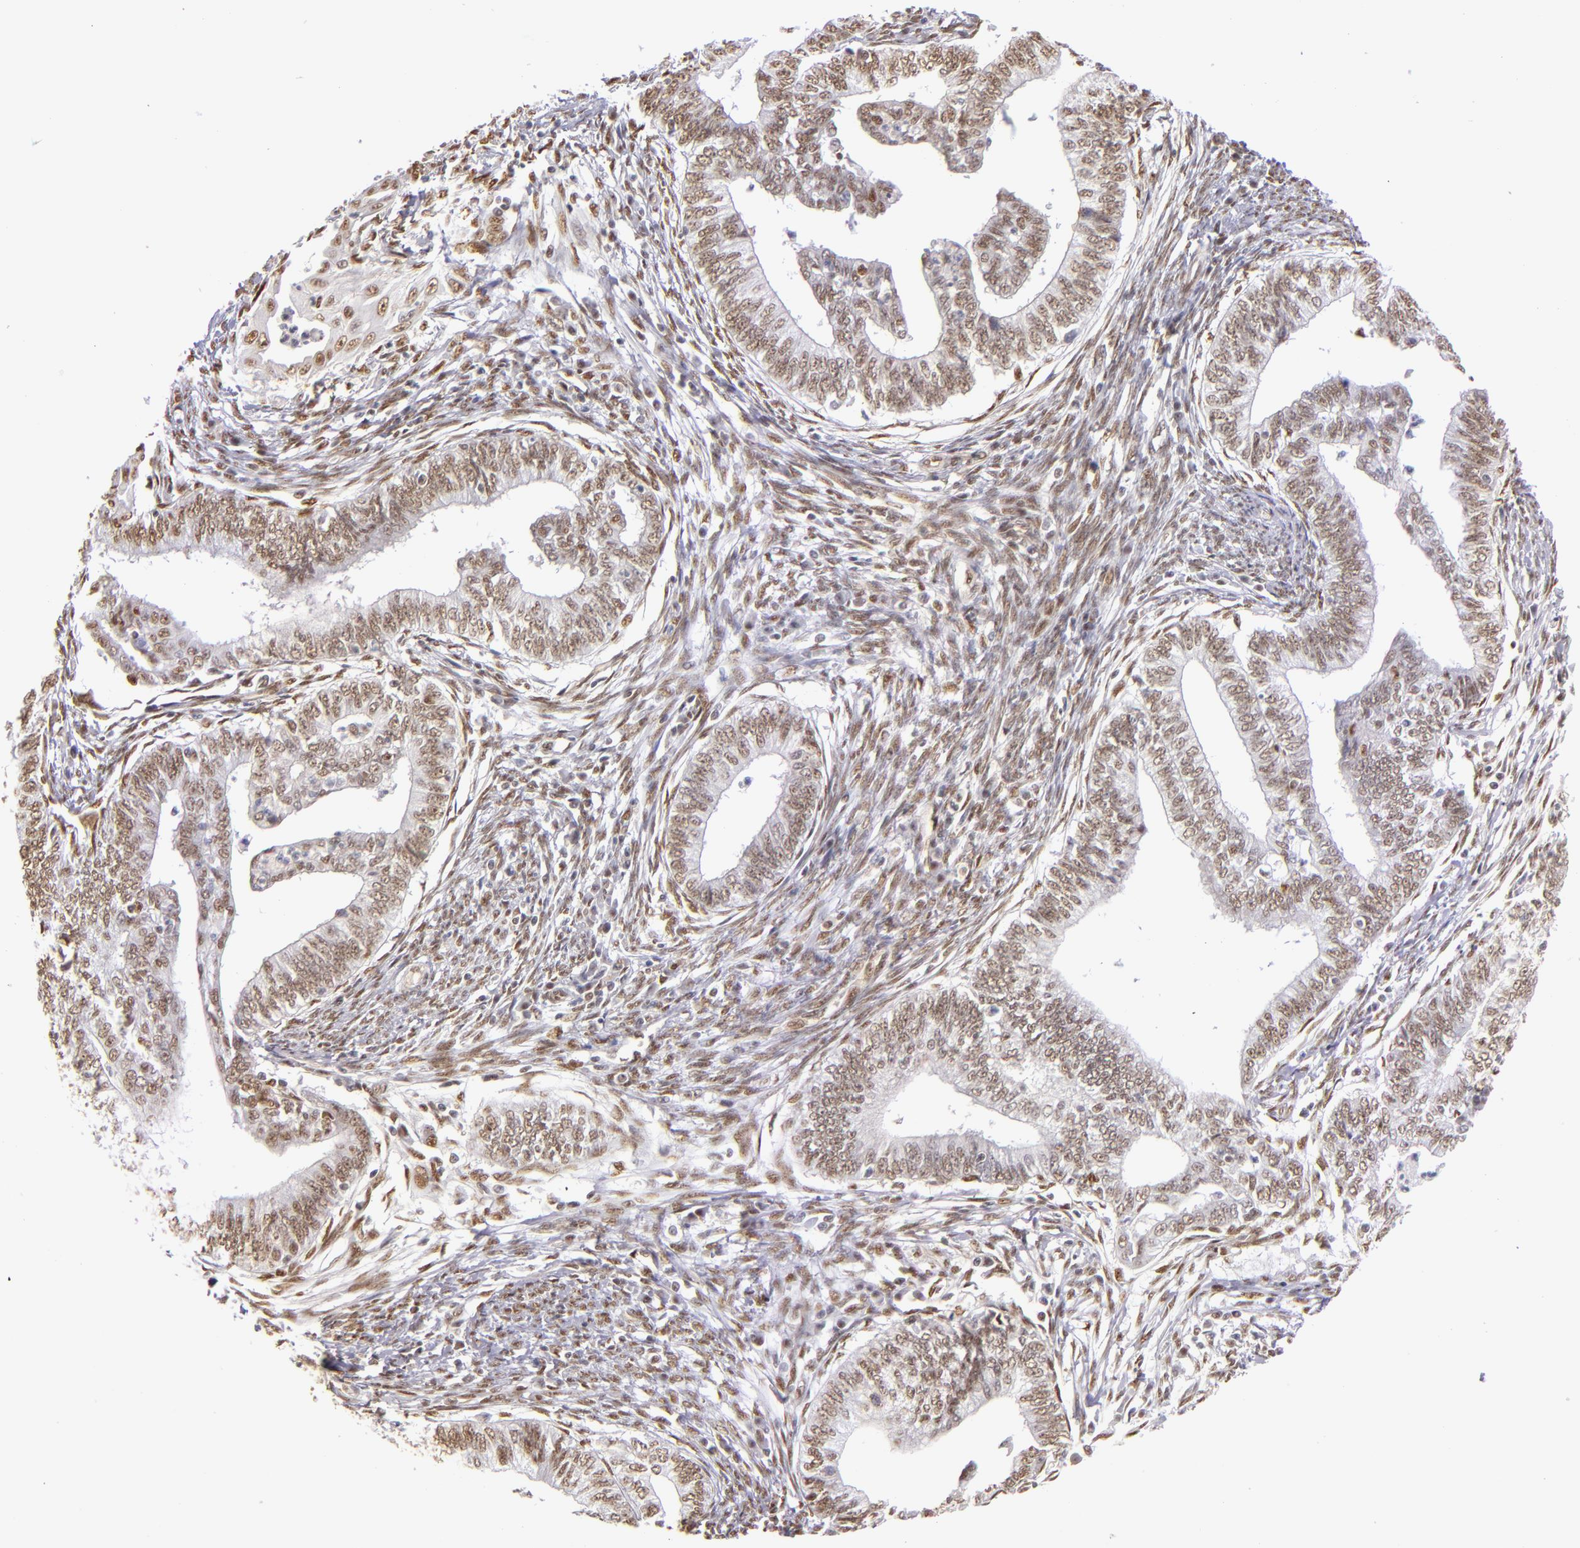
{"staining": {"intensity": "moderate", "quantity": ">75%", "location": "nuclear"}, "tissue": "endometrial cancer", "cell_type": "Tumor cells", "image_type": "cancer", "snomed": [{"axis": "morphology", "description": "Adenocarcinoma, NOS"}, {"axis": "topography", "description": "Endometrium"}], "caption": "DAB (3,3'-diaminobenzidine) immunohistochemical staining of human endometrial cancer (adenocarcinoma) shows moderate nuclear protein expression in approximately >75% of tumor cells.", "gene": "NCOR2", "patient": {"sex": "female", "age": 66}}